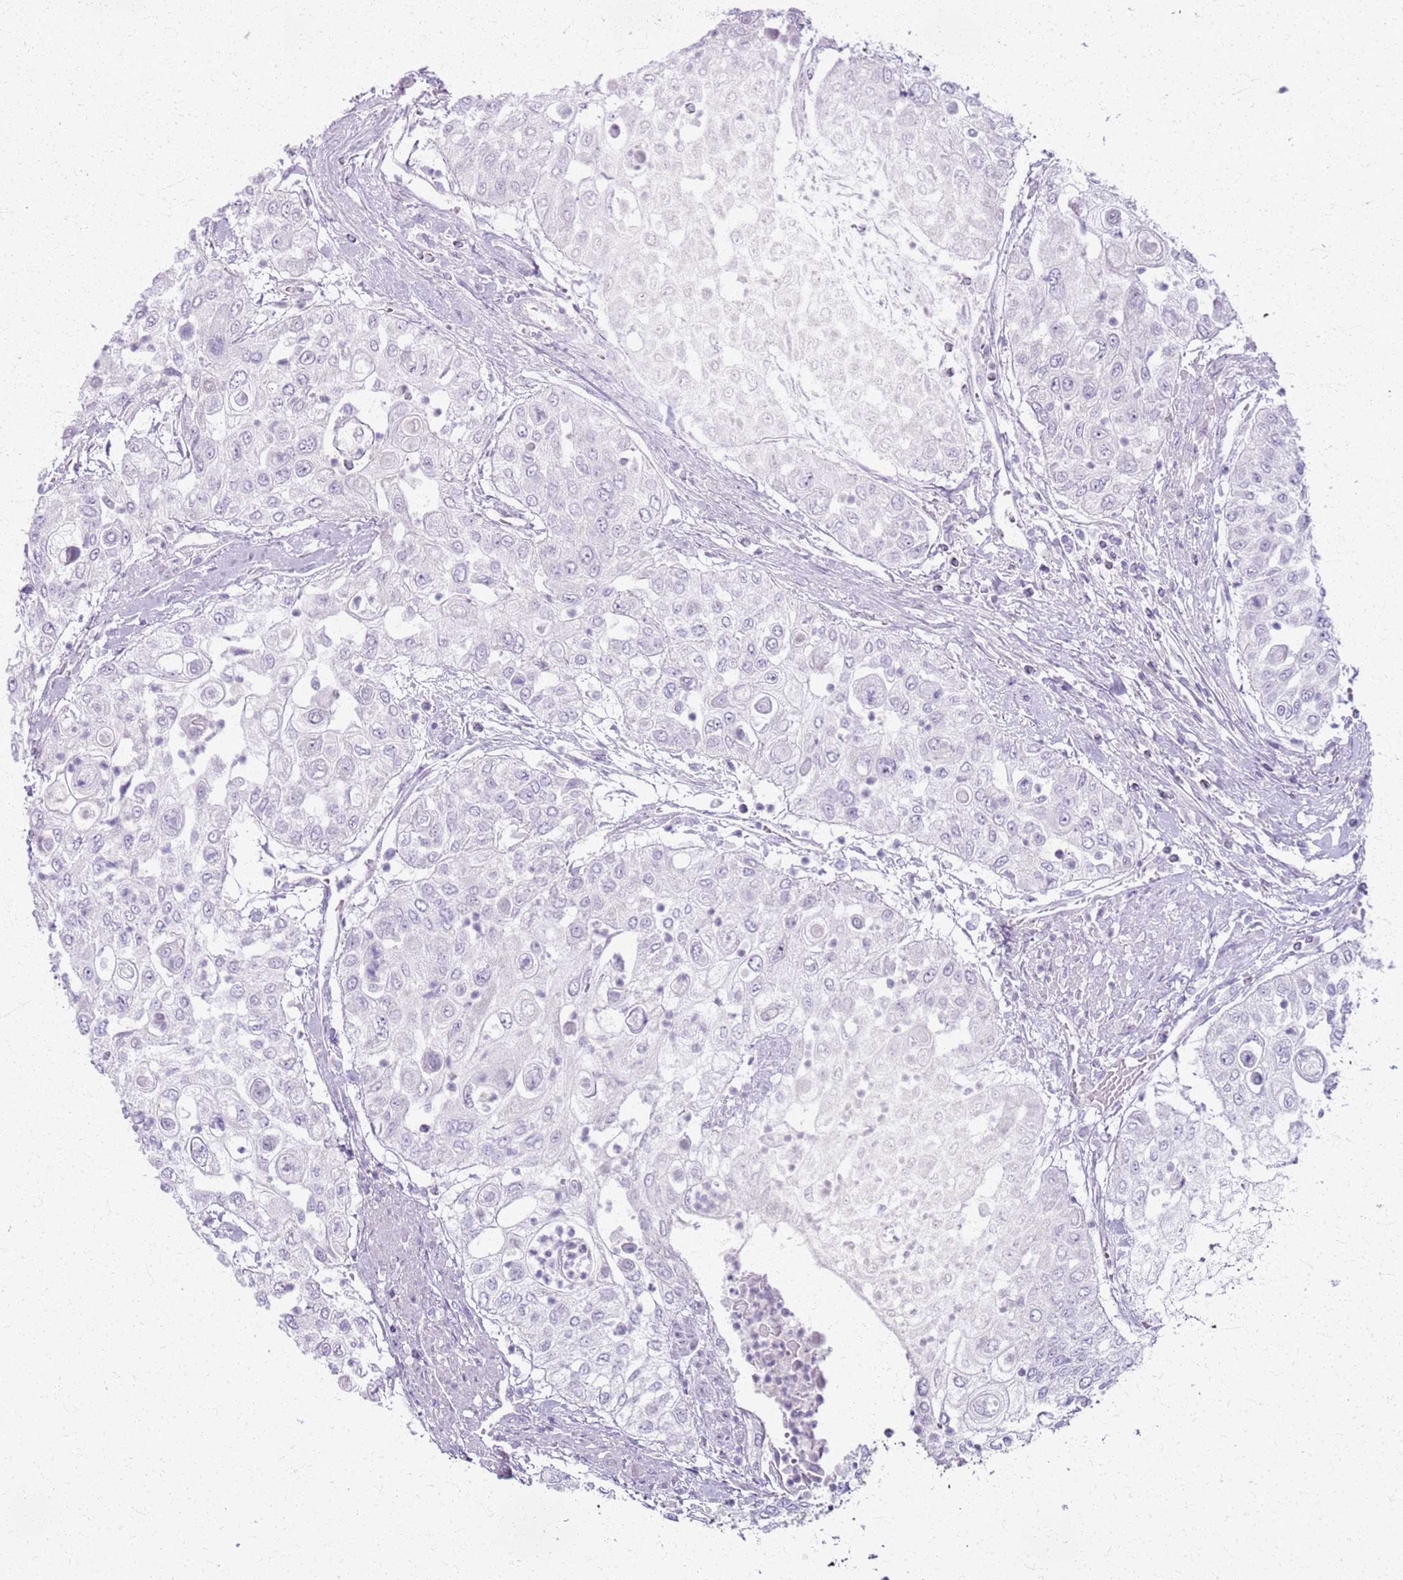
{"staining": {"intensity": "negative", "quantity": "none", "location": "none"}, "tissue": "urothelial cancer", "cell_type": "Tumor cells", "image_type": "cancer", "snomed": [{"axis": "morphology", "description": "Urothelial carcinoma, High grade"}, {"axis": "topography", "description": "Urinary bladder"}], "caption": "A high-resolution histopathology image shows immunohistochemistry staining of urothelial cancer, which displays no significant positivity in tumor cells.", "gene": "CSRP3", "patient": {"sex": "female", "age": 79}}